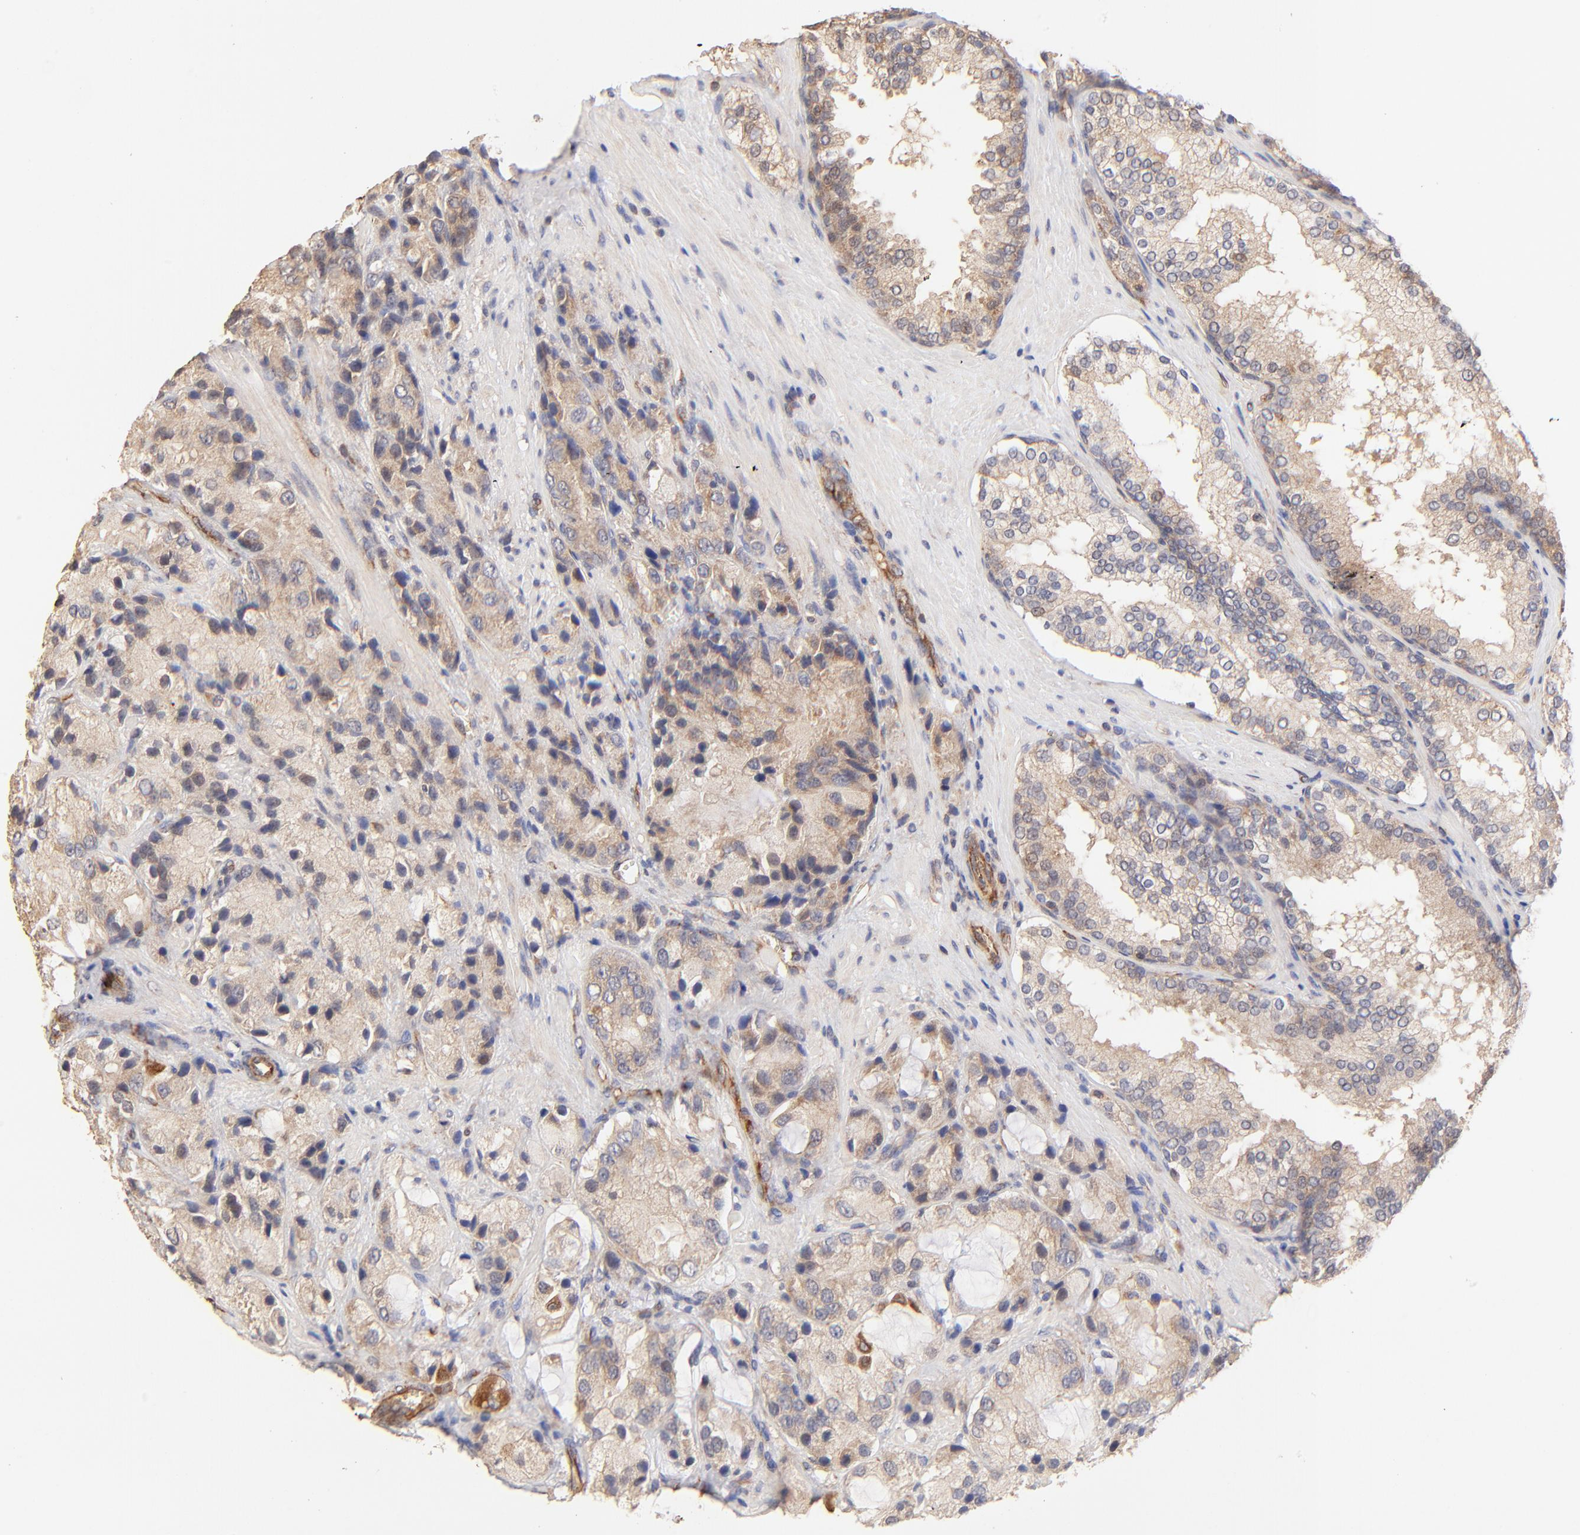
{"staining": {"intensity": "weak", "quantity": ">75%", "location": "cytoplasmic/membranous"}, "tissue": "prostate cancer", "cell_type": "Tumor cells", "image_type": "cancer", "snomed": [{"axis": "morphology", "description": "Adenocarcinoma, High grade"}, {"axis": "topography", "description": "Prostate"}], "caption": "An IHC micrograph of tumor tissue is shown. Protein staining in brown shows weak cytoplasmic/membranous positivity in prostate adenocarcinoma (high-grade) within tumor cells.", "gene": "TNFAIP3", "patient": {"sex": "male", "age": 70}}